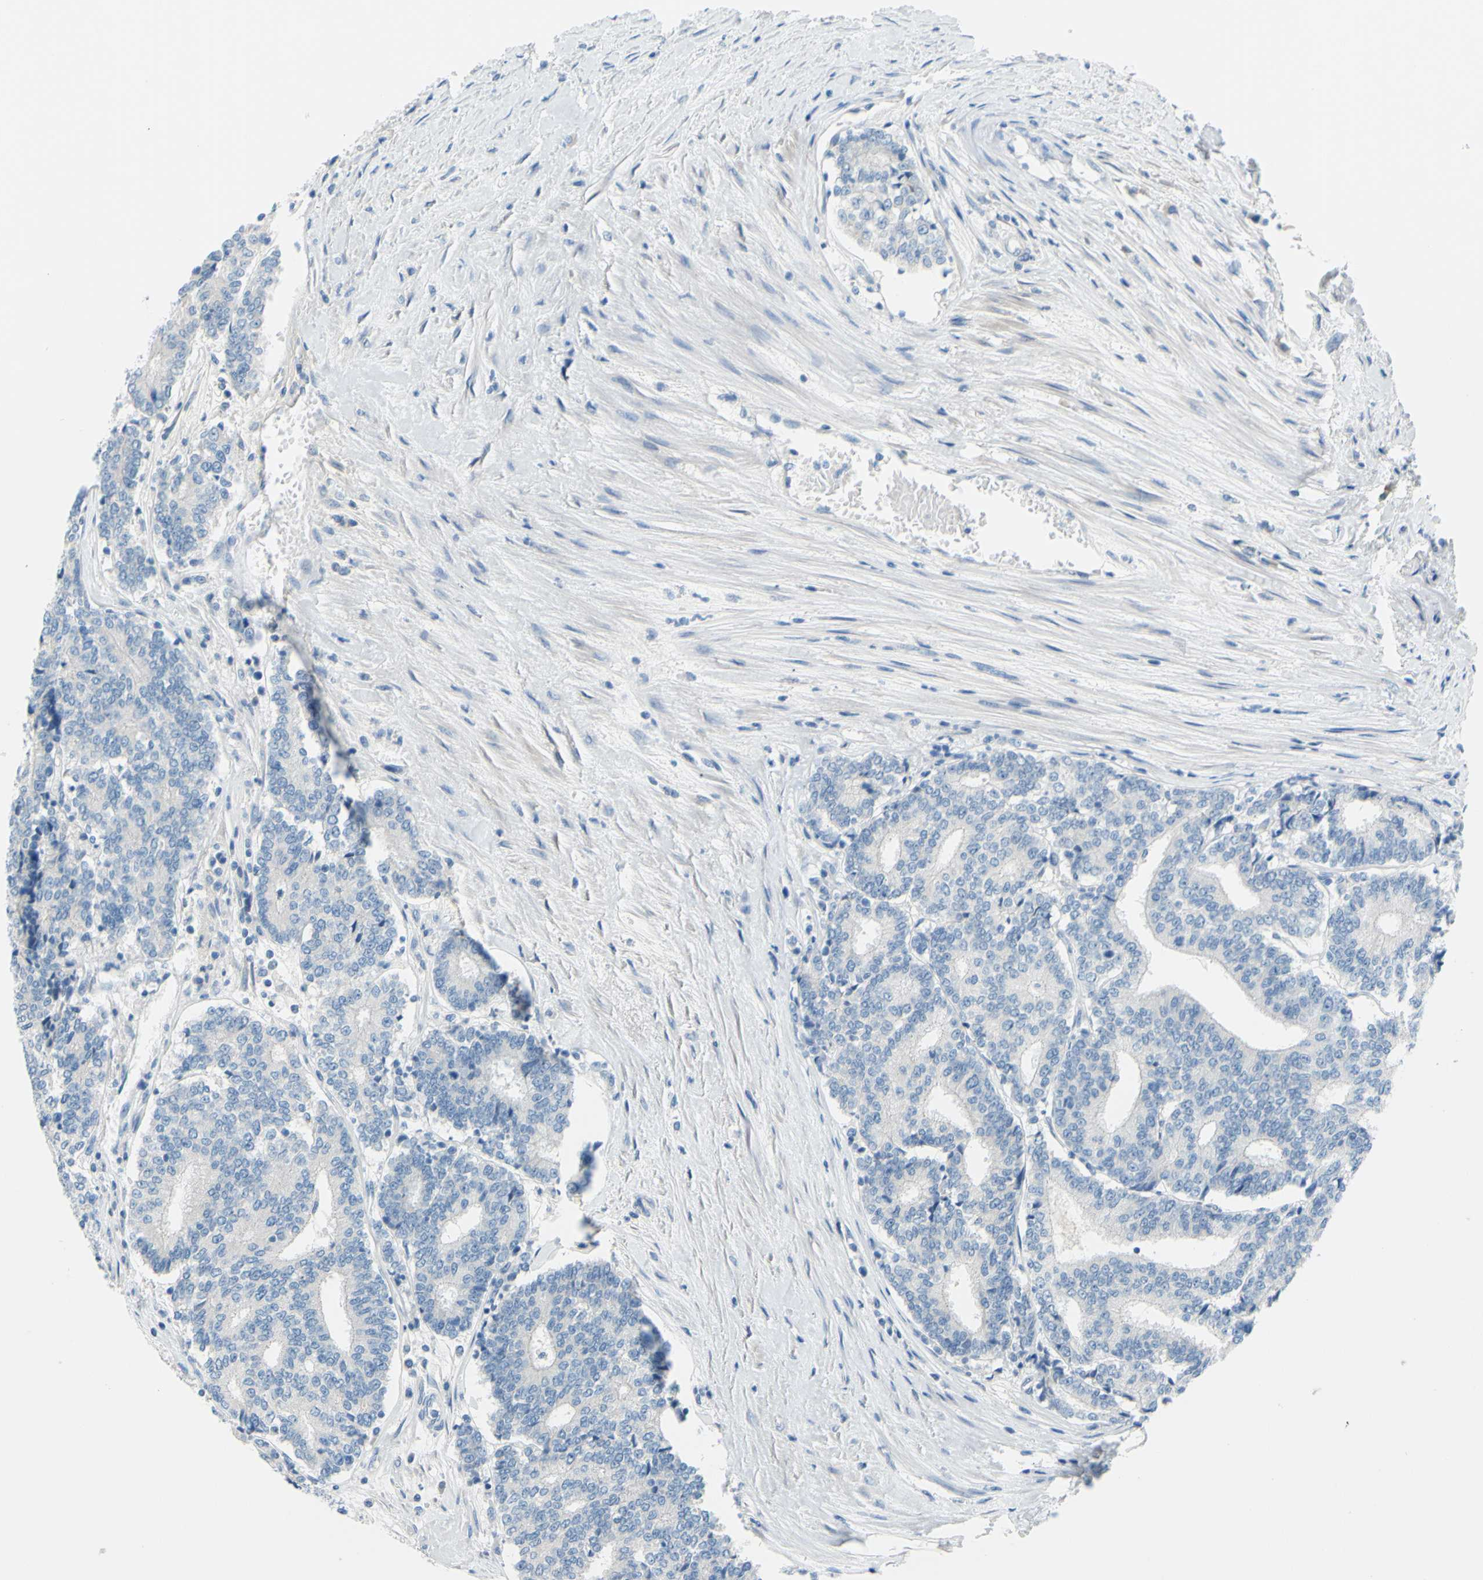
{"staining": {"intensity": "negative", "quantity": "none", "location": "none"}, "tissue": "prostate cancer", "cell_type": "Tumor cells", "image_type": "cancer", "snomed": [{"axis": "morphology", "description": "Normal tissue, NOS"}, {"axis": "morphology", "description": "Adenocarcinoma, High grade"}, {"axis": "topography", "description": "Prostate"}, {"axis": "topography", "description": "Seminal veicle"}], "caption": "IHC micrograph of neoplastic tissue: prostate cancer (adenocarcinoma (high-grade)) stained with DAB demonstrates no significant protein staining in tumor cells. The staining was performed using DAB to visualize the protein expression in brown, while the nuclei were stained in blue with hematoxylin (Magnification: 20x).", "gene": "SLC1A2", "patient": {"sex": "male", "age": 55}}